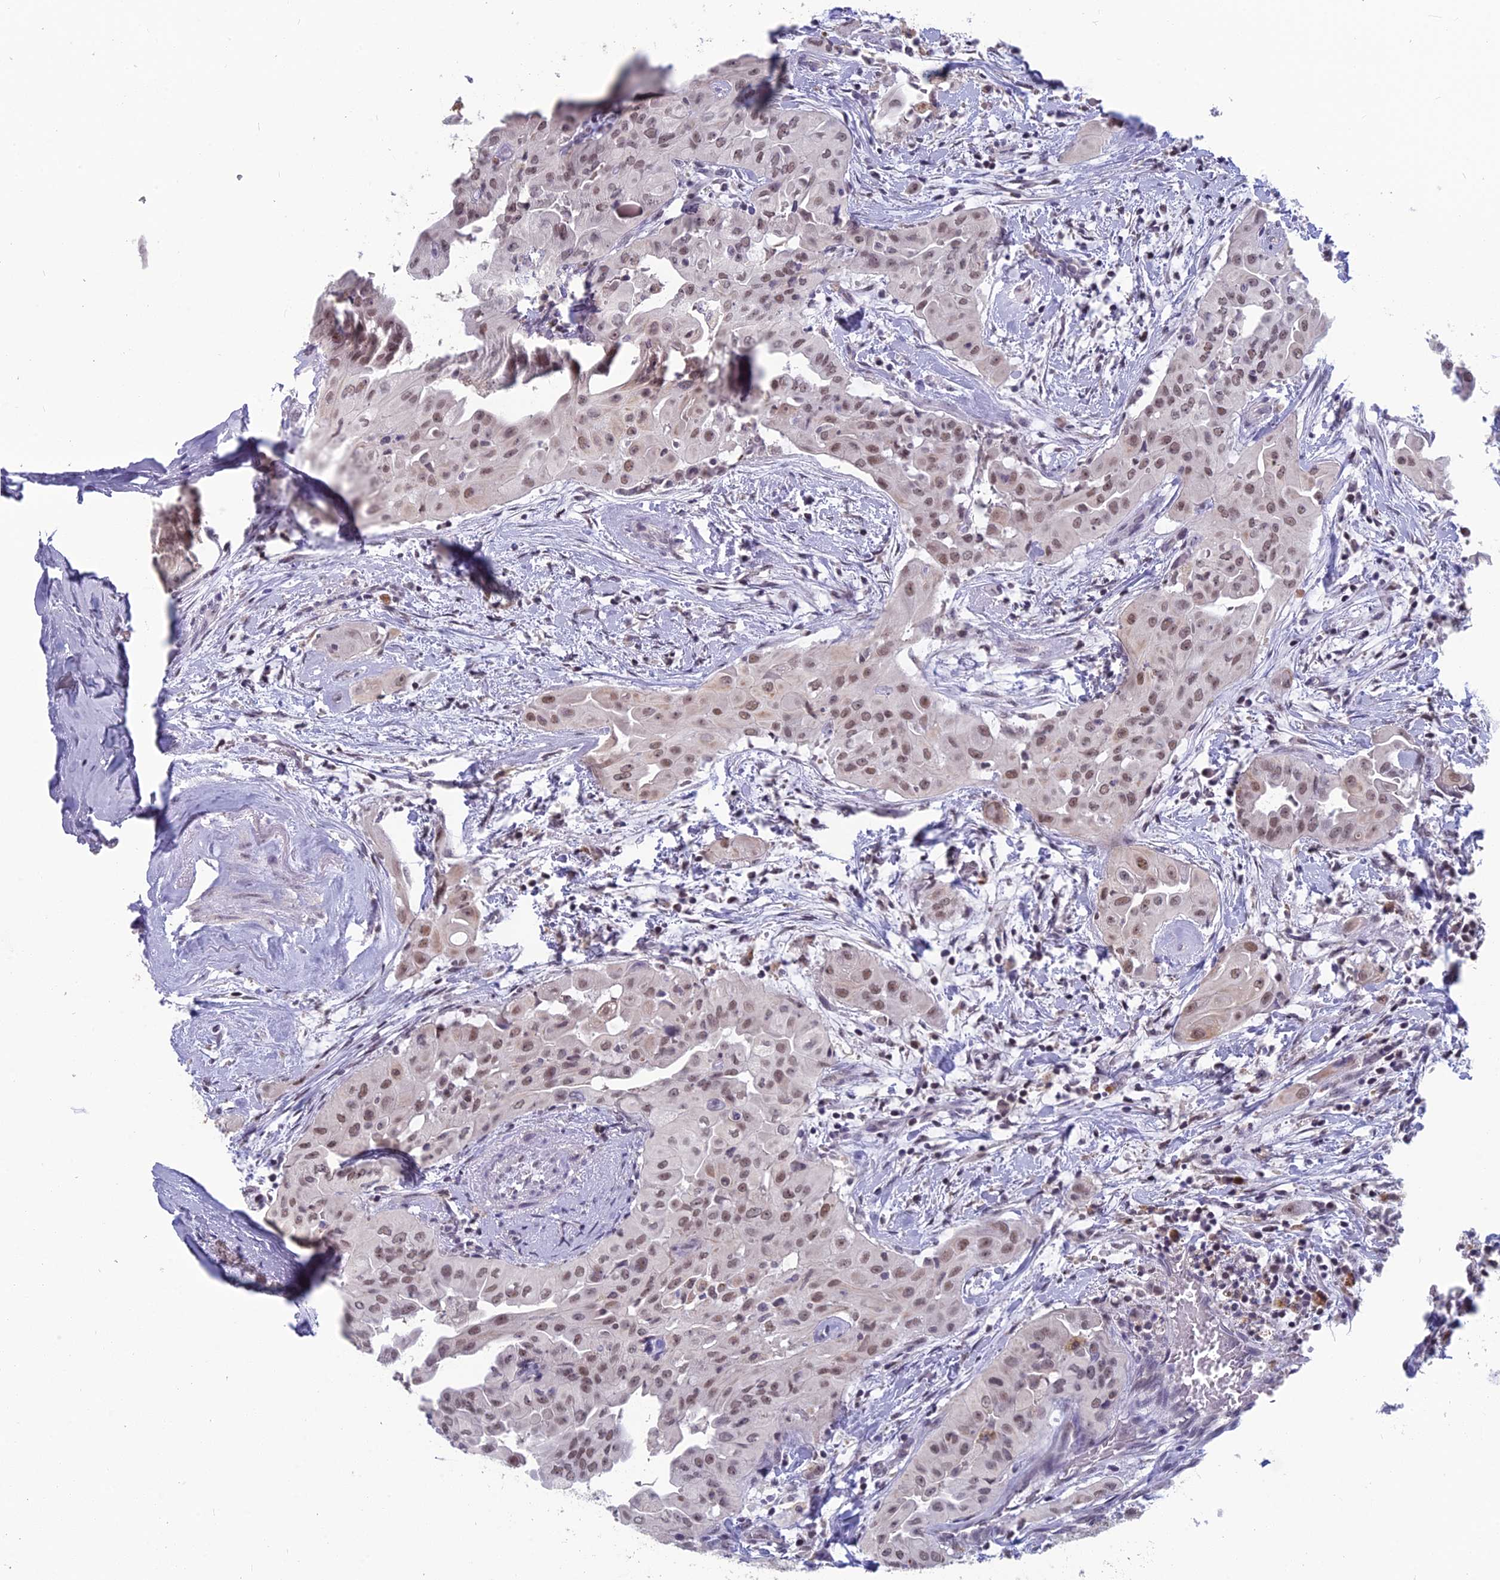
{"staining": {"intensity": "moderate", "quantity": ">75%", "location": "nuclear"}, "tissue": "thyroid cancer", "cell_type": "Tumor cells", "image_type": "cancer", "snomed": [{"axis": "morphology", "description": "Papillary adenocarcinoma, NOS"}, {"axis": "topography", "description": "Thyroid gland"}], "caption": "Tumor cells demonstrate moderate nuclear expression in about >75% of cells in thyroid papillary adenocarcinoma. (DAB (3,3'-diaminobenzidine) = brown stain, brightfield microscopy at high magnification).", "gene": "MT-CO3", "patient": {"sex": "female", "age": 59}}